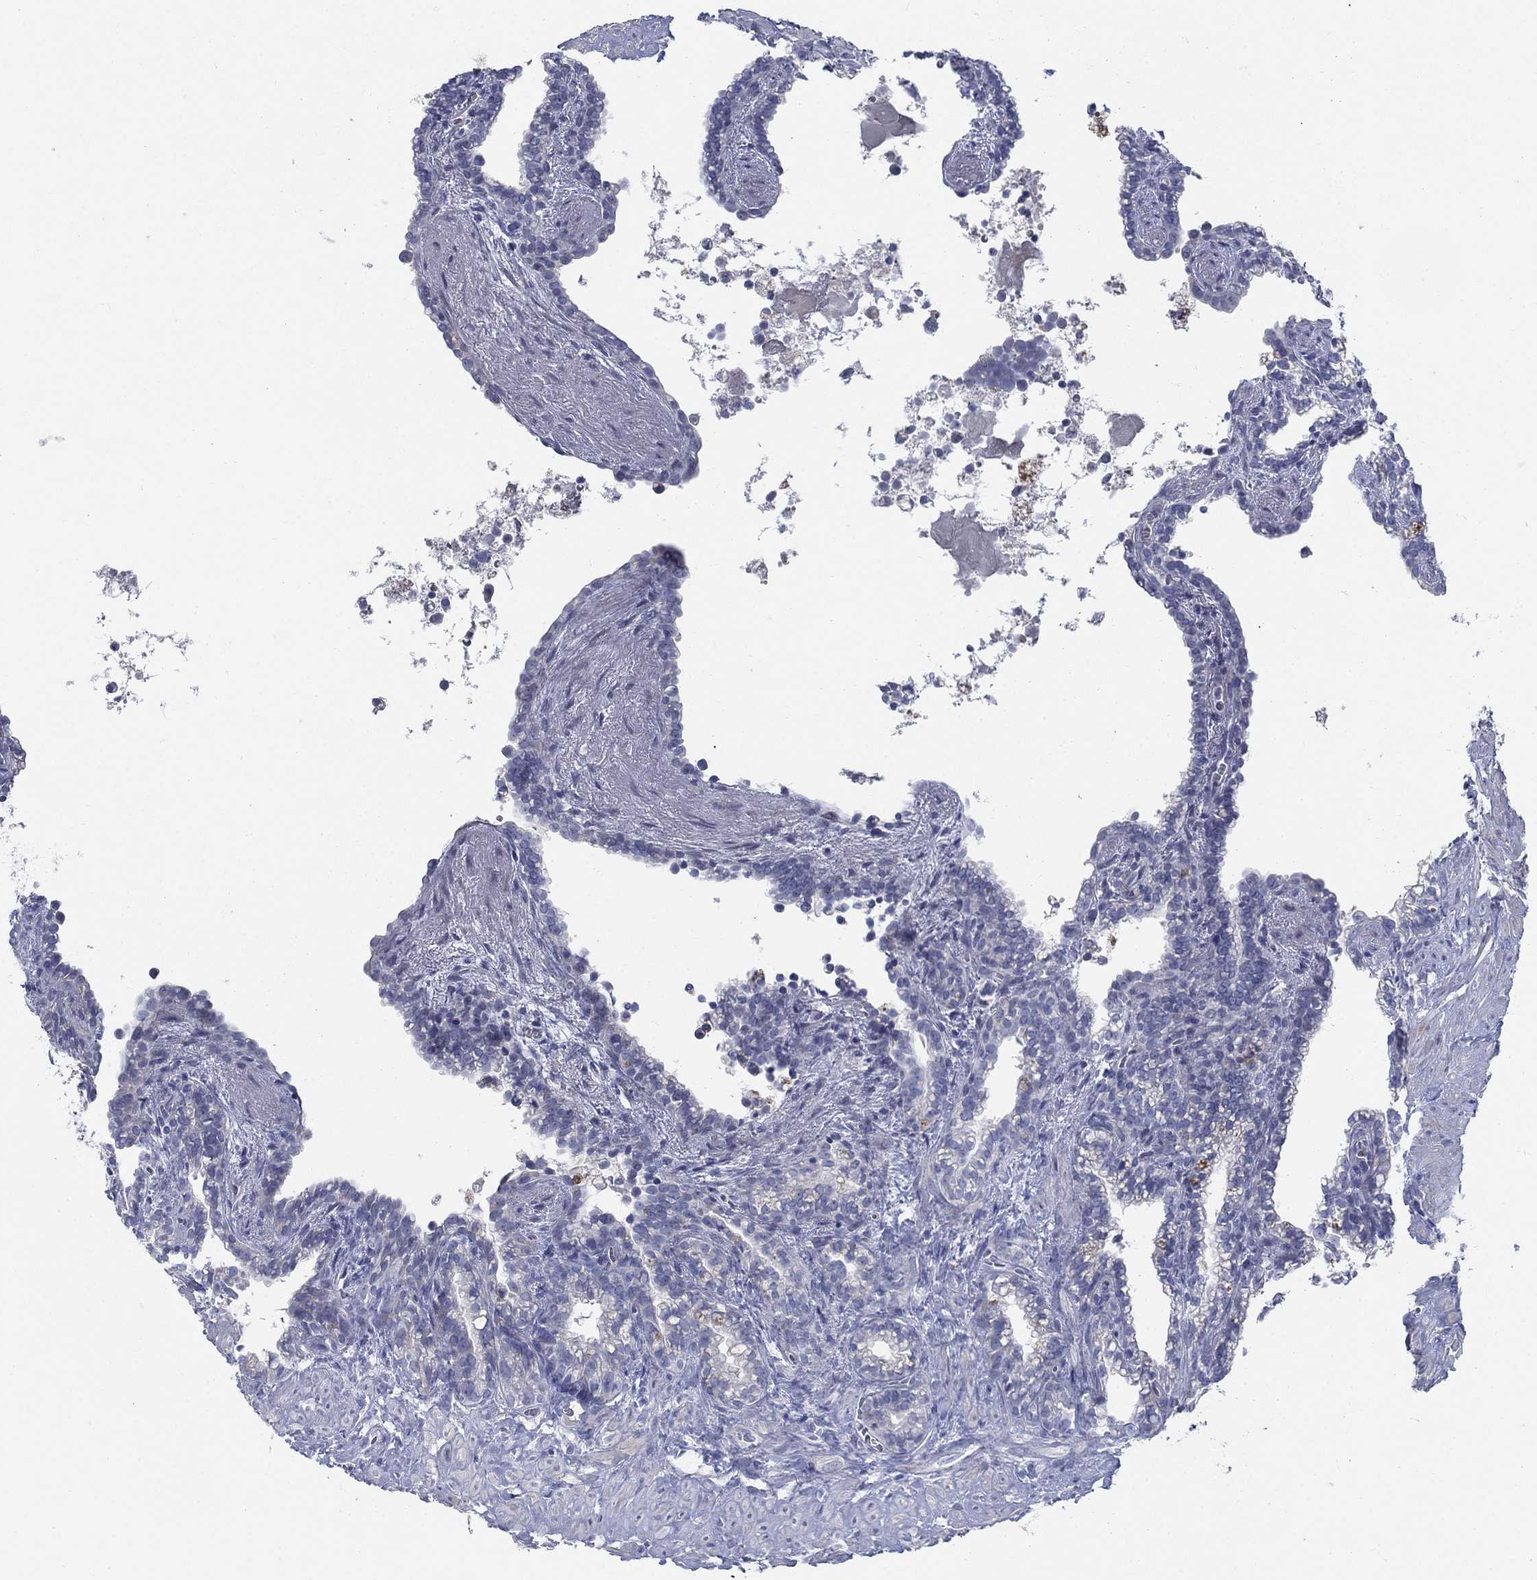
{"staining": {"intensity": "negative", "quantity": "none", "location": "none"}, "tissue": "seminal vesicle", "cell_type": "Glandular cells", "image_type": "normal", "snomed": [{"axis": "morphology", "description": "Normal tissue, NOS"}, {"axis": "morphology", "description": "Urothelial carcinoma, NOS"}, {"axis": "topography", "description": "Urinary bladder"}, {"axis": "topography", "description": "Seminal veicle"}], "caption": "This photomicrograph is of normal seminal vesicle stained with immunohistochemistry to label a protein in brown with the nuclei are counter-stained blue. There is no staining in glandular cells.", "gene": "DNER", "patient": {"sex": "male", "age": 76}}